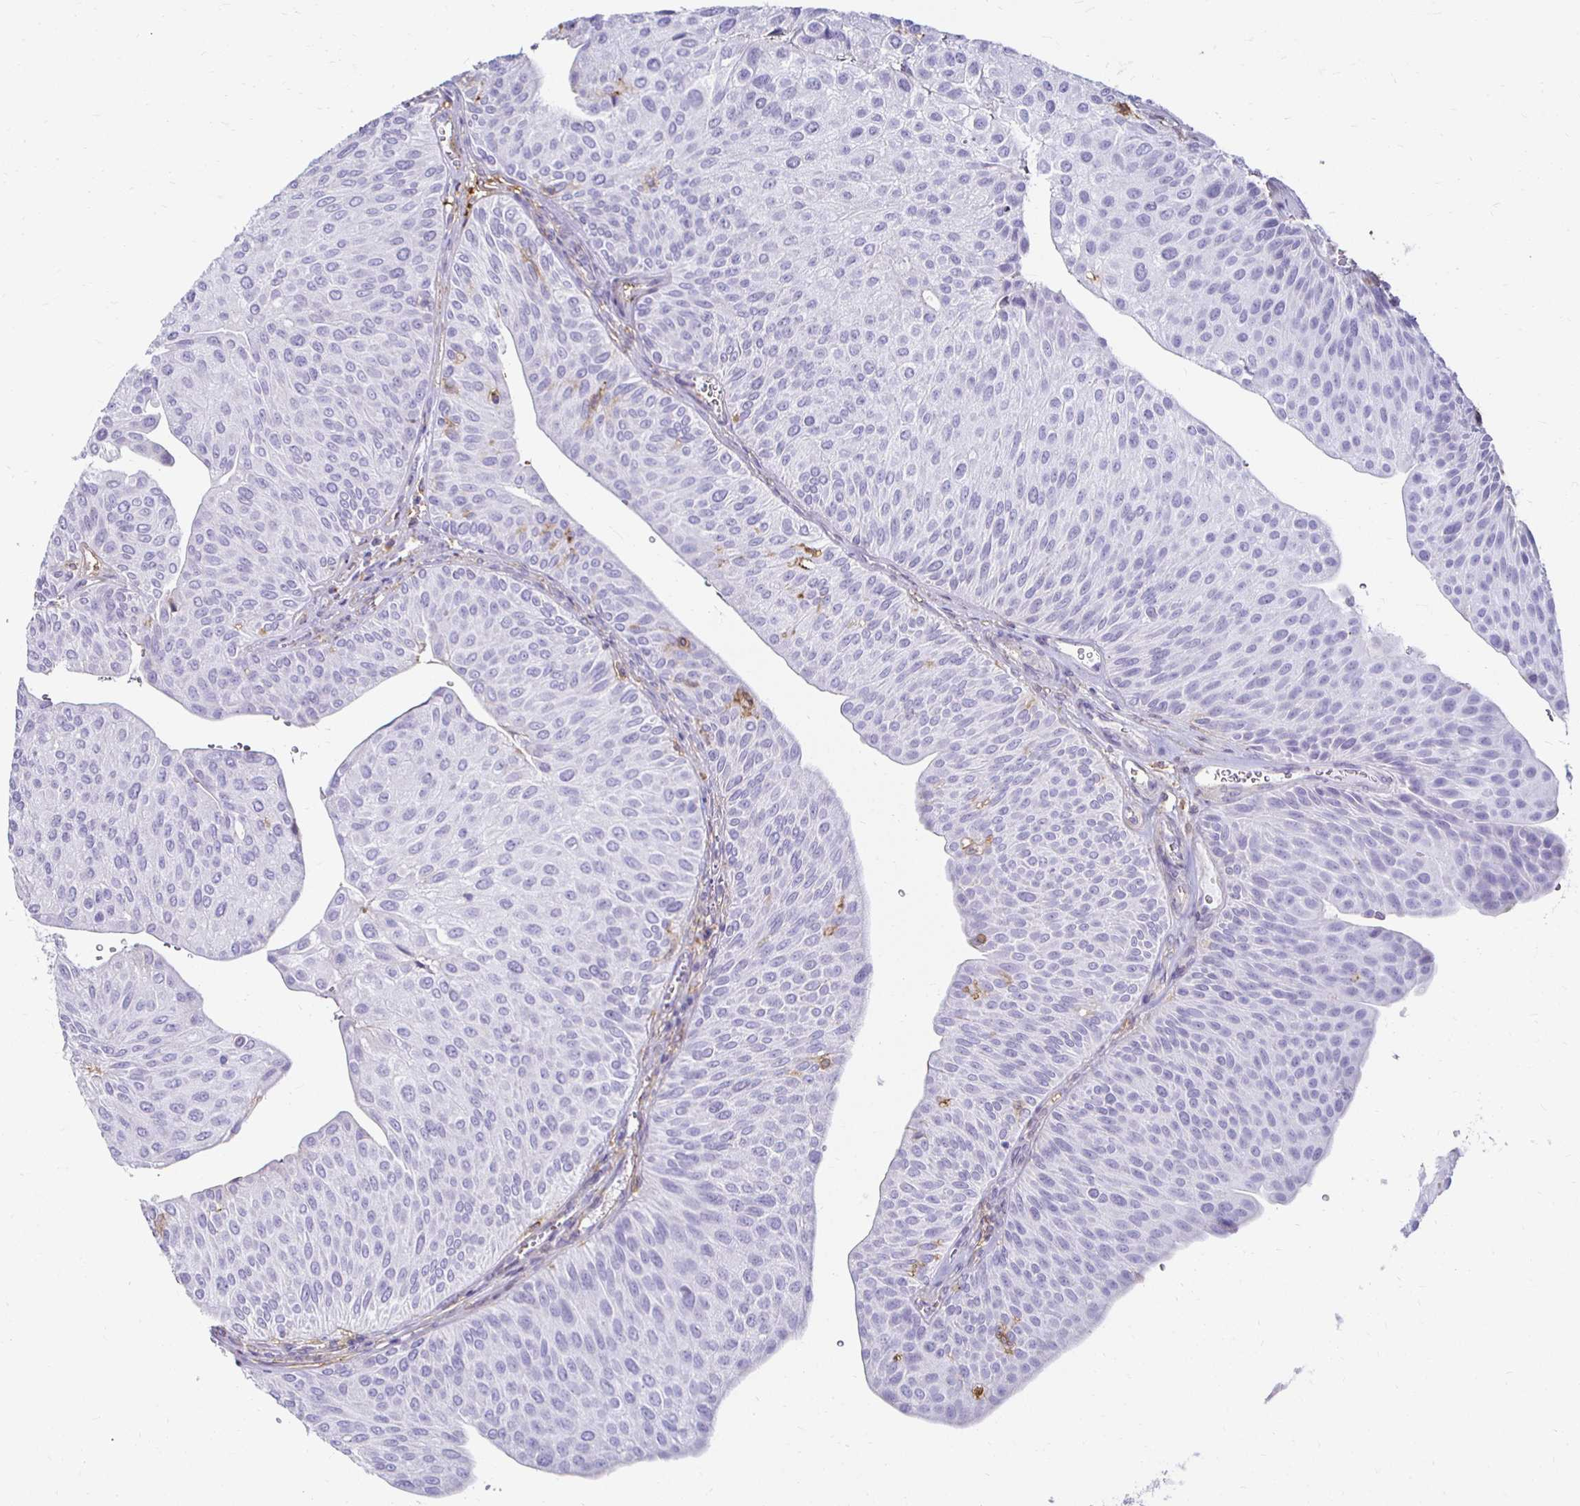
{"staining": {"intensity": "negative", "quantity": "none", "location": "none"}, "tissue": "urothelial cancer", "cell_type": "Tumor cells", "image_type": "cancer", "snomed": [{"axis": "morphology", "description": "Urothelial carcinoma, NOS"}, {"axis": "topography", "description": "Urinary bladder"}], "caption": "Tumor cells are negative for protein expression in human urothelial cancer.", "gene": "TAS1R3", "patient": {"sex": "male", "age": 67}}